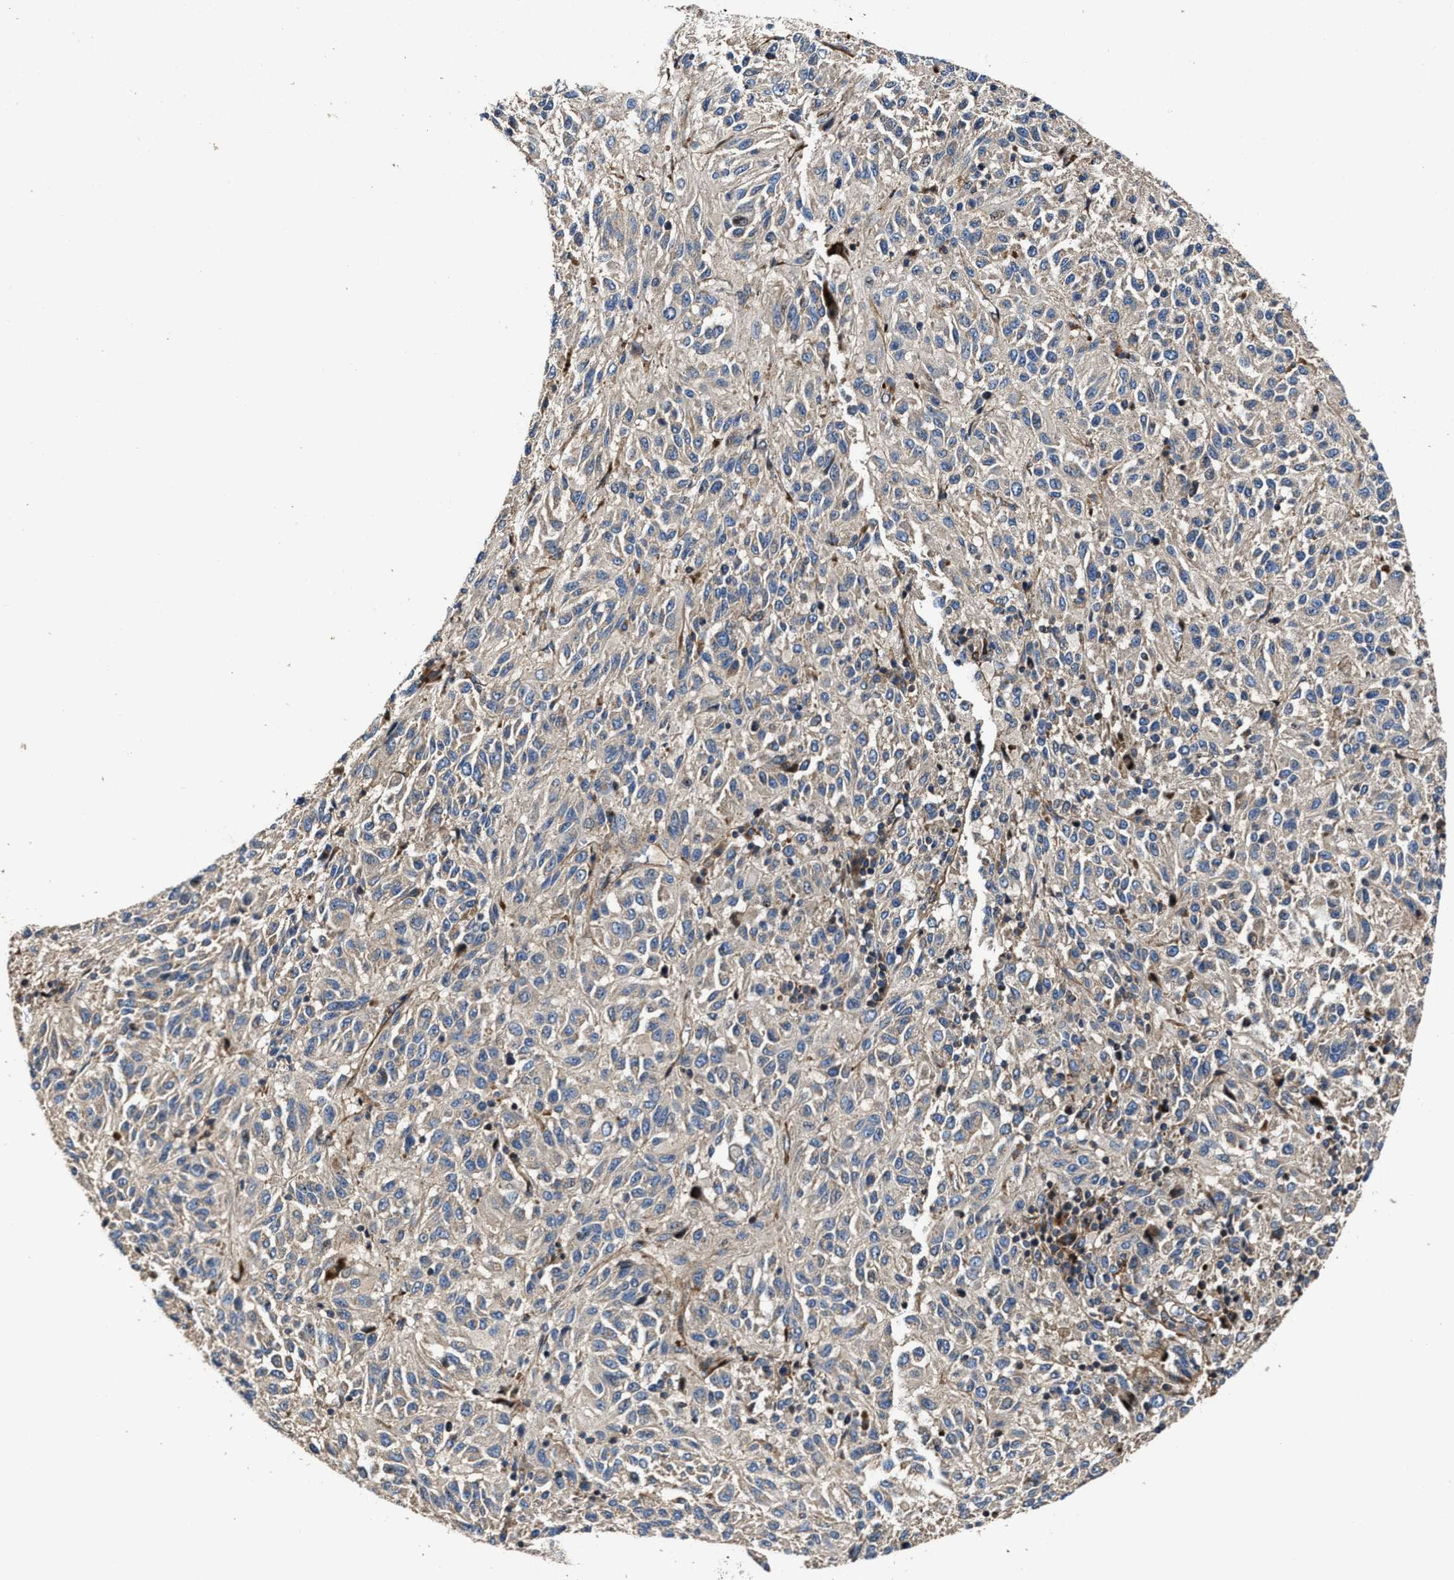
{"staining": {"intensity": "negative", "quantity": "none", "location": "none"}, "tissue": "melanoma", "cell_type": "Tumor cells", "image_type": "cancer", "snomed": [{"axis": "morphology", "description": "Malignant melanoma, Metastatic site"}, {"axis": "topography", "description": "Lung"}], "caption": "Tumor cells are negative for protein expression in human malignant melanoma (metastatic site). The staining is performed using DAB (3,3'-diaminobenzidine) brown chromogen with nuclei counter-stained in using hematoxylin.", "gene": "PTAR1", "patient": {"sex": "male", "age": 64}}